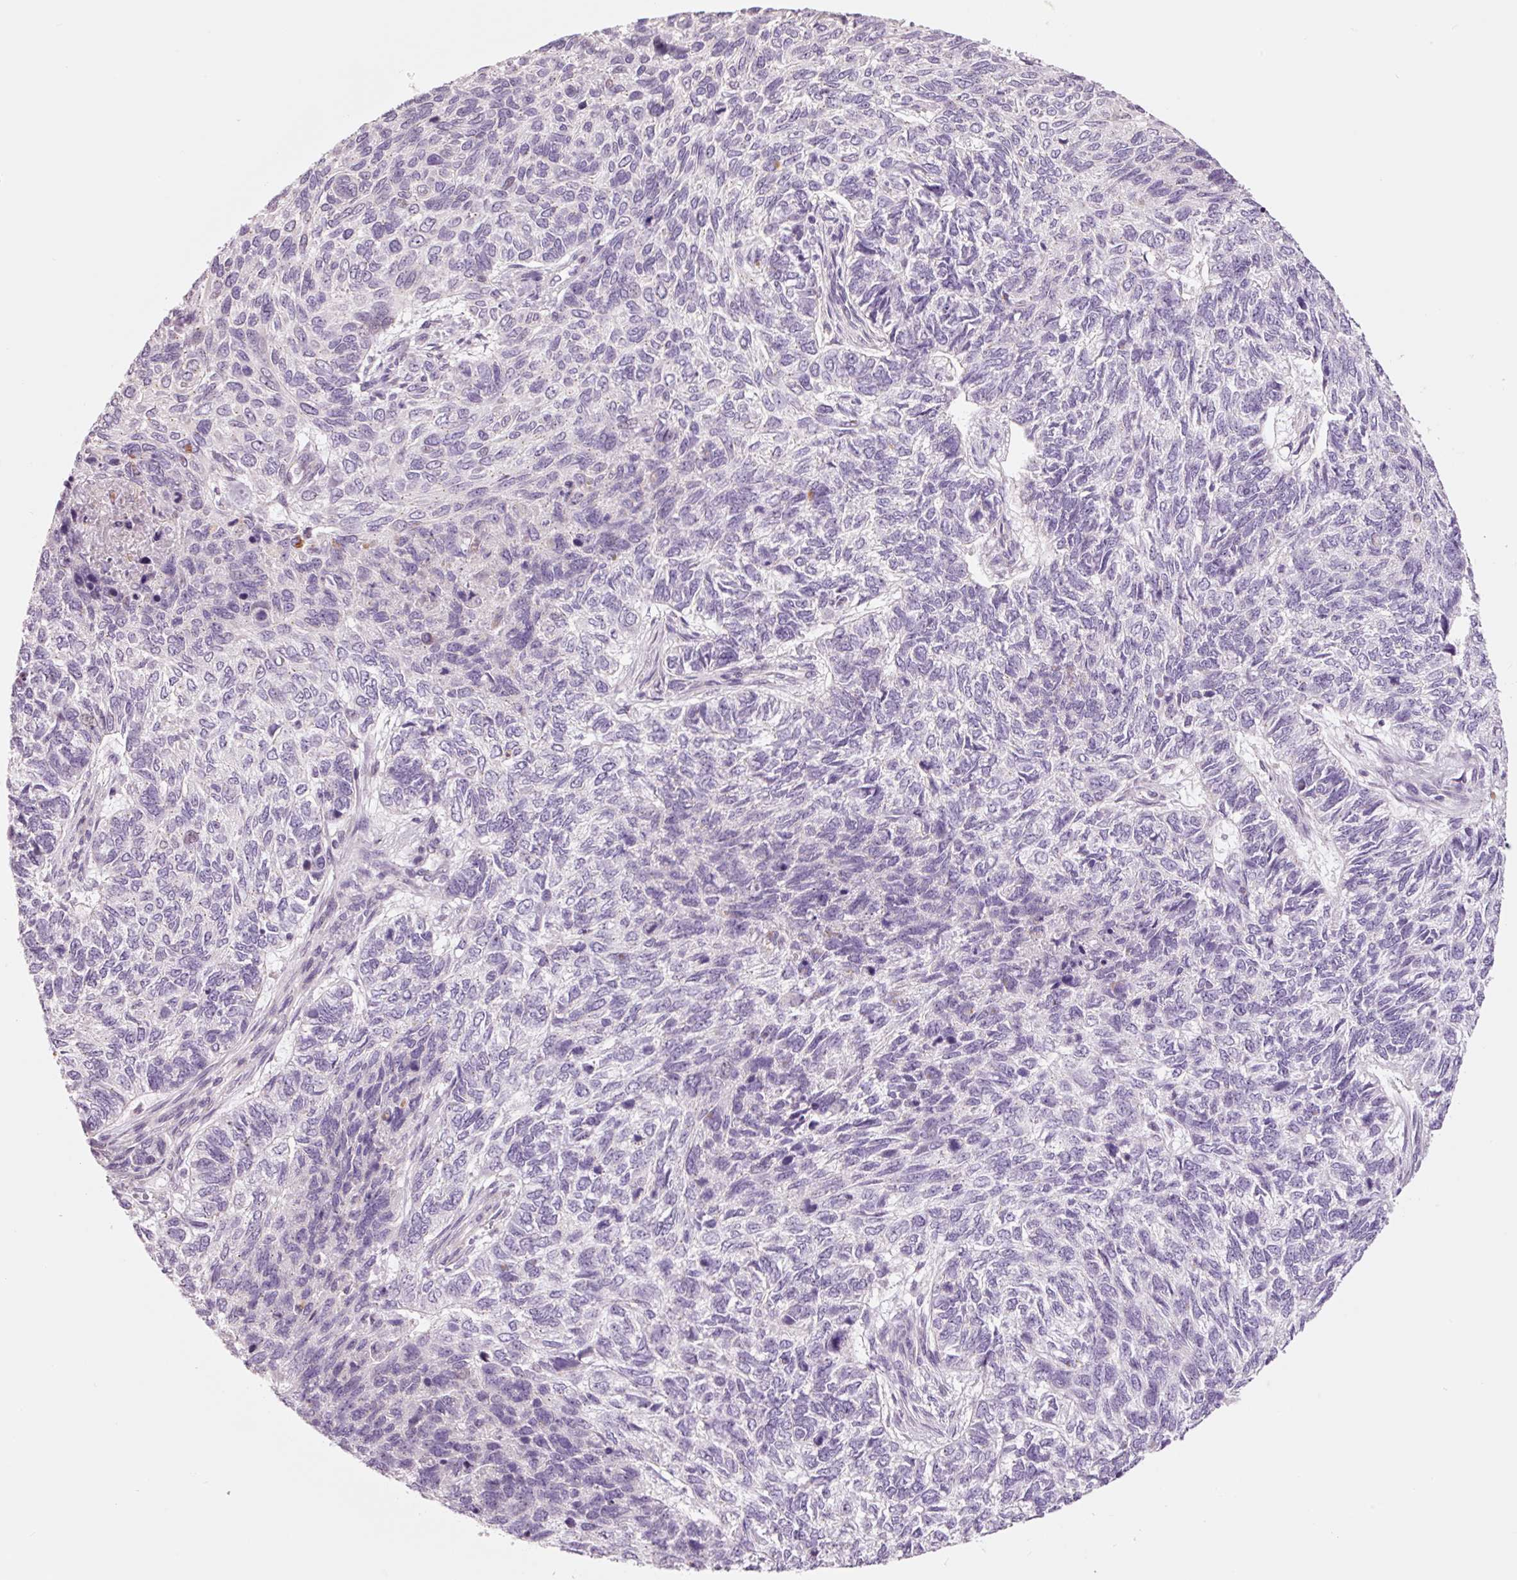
{"staining": {"intensity": "negative", "quantity": "none", "location": "none"}, "tissue": "skin cancer", "cell_type": "Tumor cells", "image_type": "cancer", "snomed": [{"axis": "morphology", "description": "Basal cell carcinoma"}, {"axis": "topography", "description": "Skin"}], "caption": "Immunohistochemical staining of skin basal cell carcinoma displays no significant staining in tumor cells.", "gene": "DAPP1", "patient": {"sex": "female", "age": 65}}